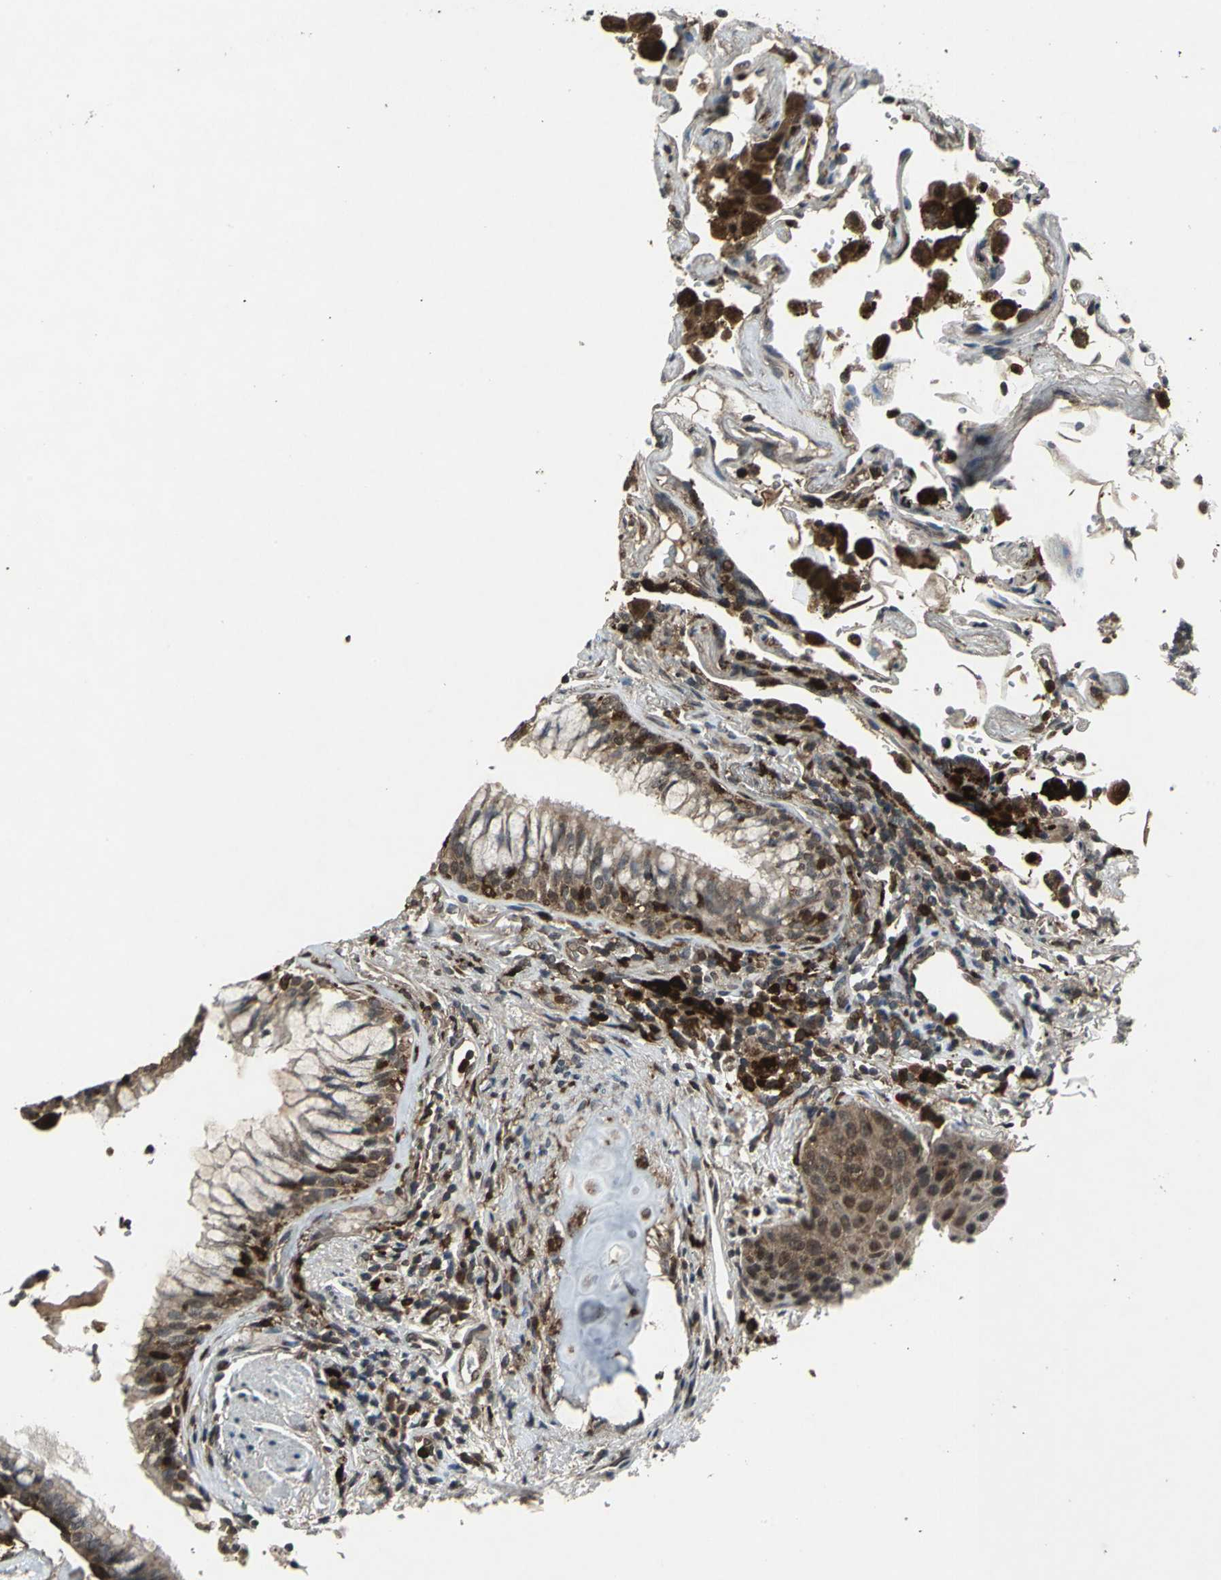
{"staining": {"intensity": "moderate", "quantity": ">75%", "location": "cytoplasmic/membranous,nuclear"}, "tissue": "lung cancer", "cell_type": "Tumor cells", "image_type": "cancer", "snomed": [{"axis": "morphology", "description": "Squamous cell carcinoma, NOS"}, {"axis": "topography", "description": "Lung"}], "caption": "Protein expression analysis of human lung squamous cell carcinoma reveals moderate cytoplasmic/membranous and nuclear positivity in about >75% of tumor cells.", "gene": "PYCARD", "patient": {"sex": "female", "age": 67}}